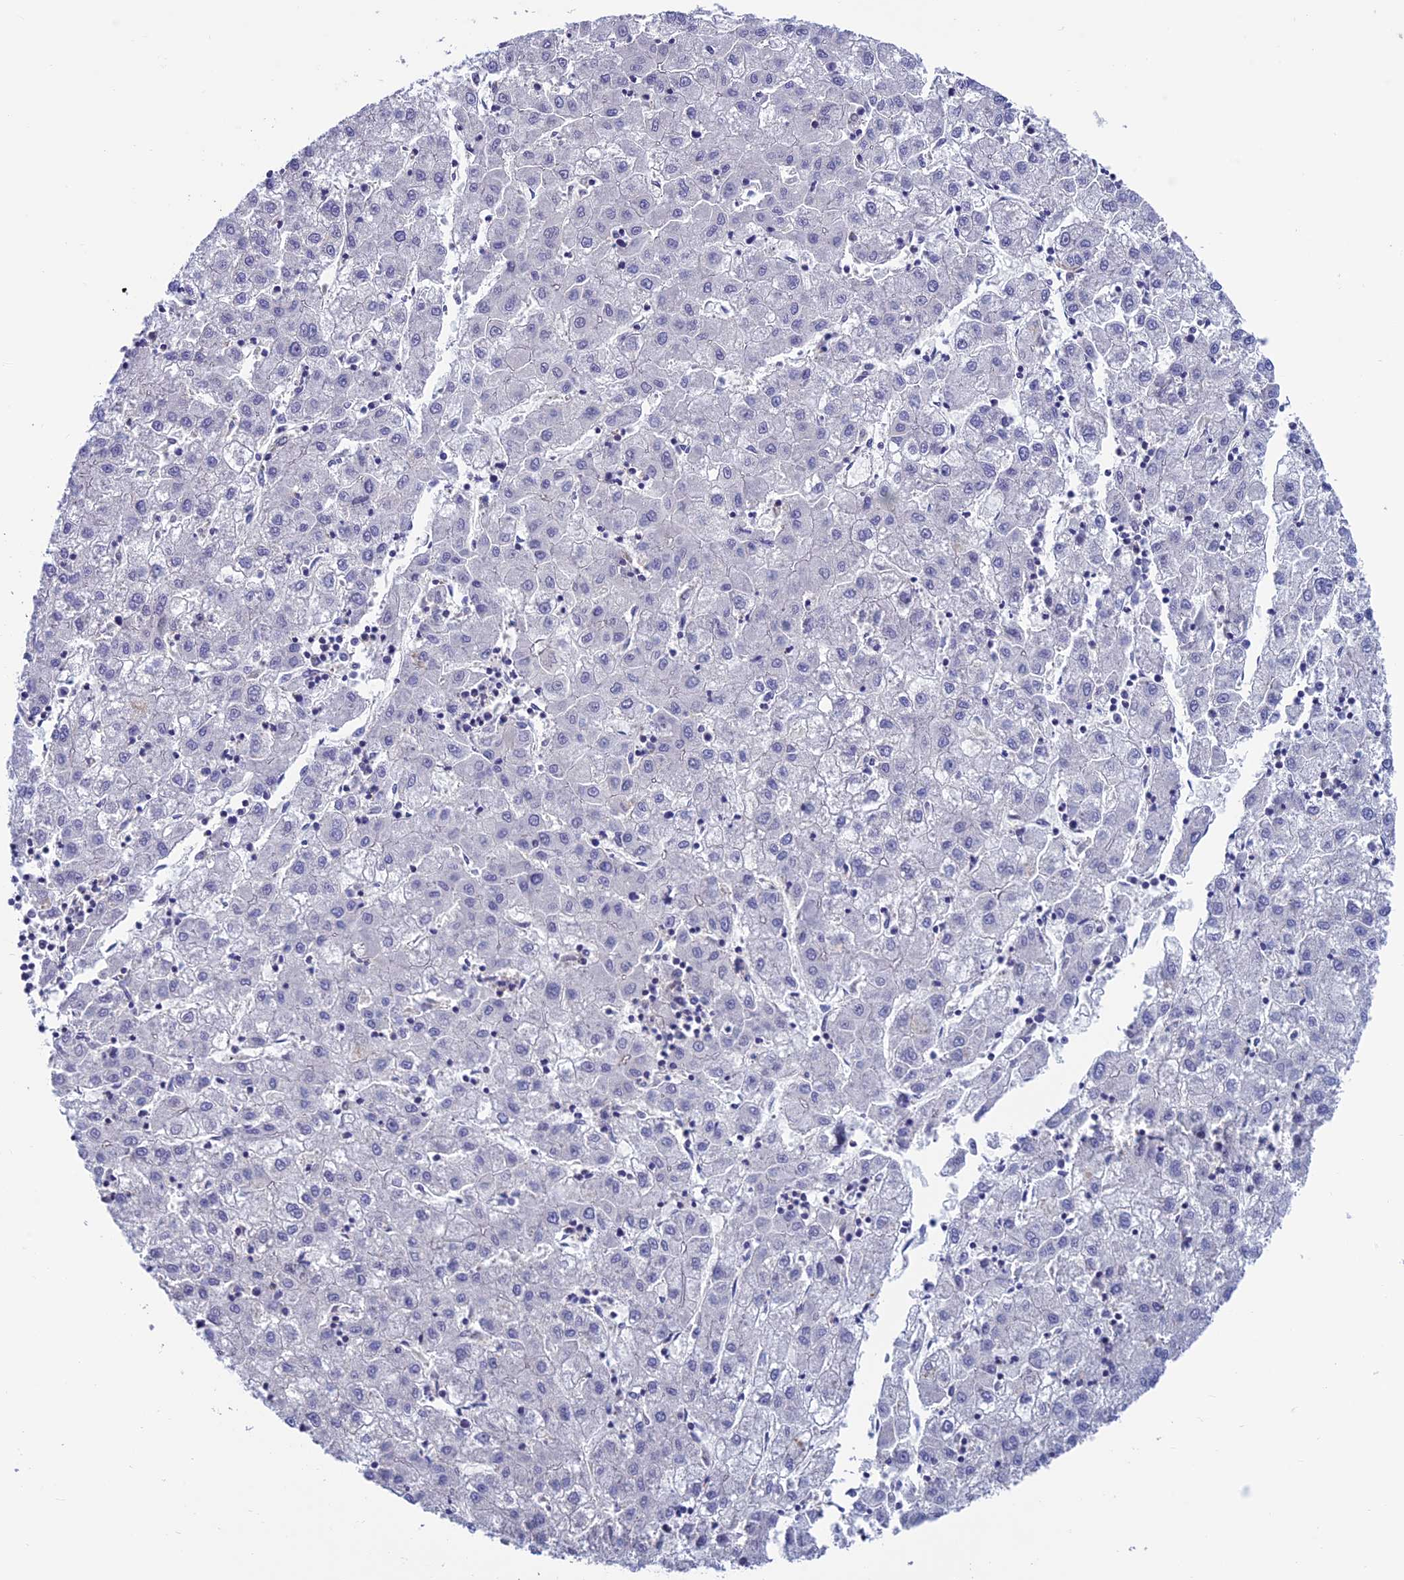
{"staining": {"intensity": "negative", "quantity": "none", "location": "none"}, "tissue": "liver cancer", "cell_type": "Tumor cells", "image_type": "cancer", "snomed": [{"axis": "morphology", "description": "Carcinoma, Hepatocellular, NOS"}, {"axis": "topography", "description": "Liver"}], "caption": "Protein analysis of liver hepatocellular carcinoma demonstrates no significant expression in tumor cells.", "gene": "FAM178B", "patient": {"sex": "male", "age": 72}}